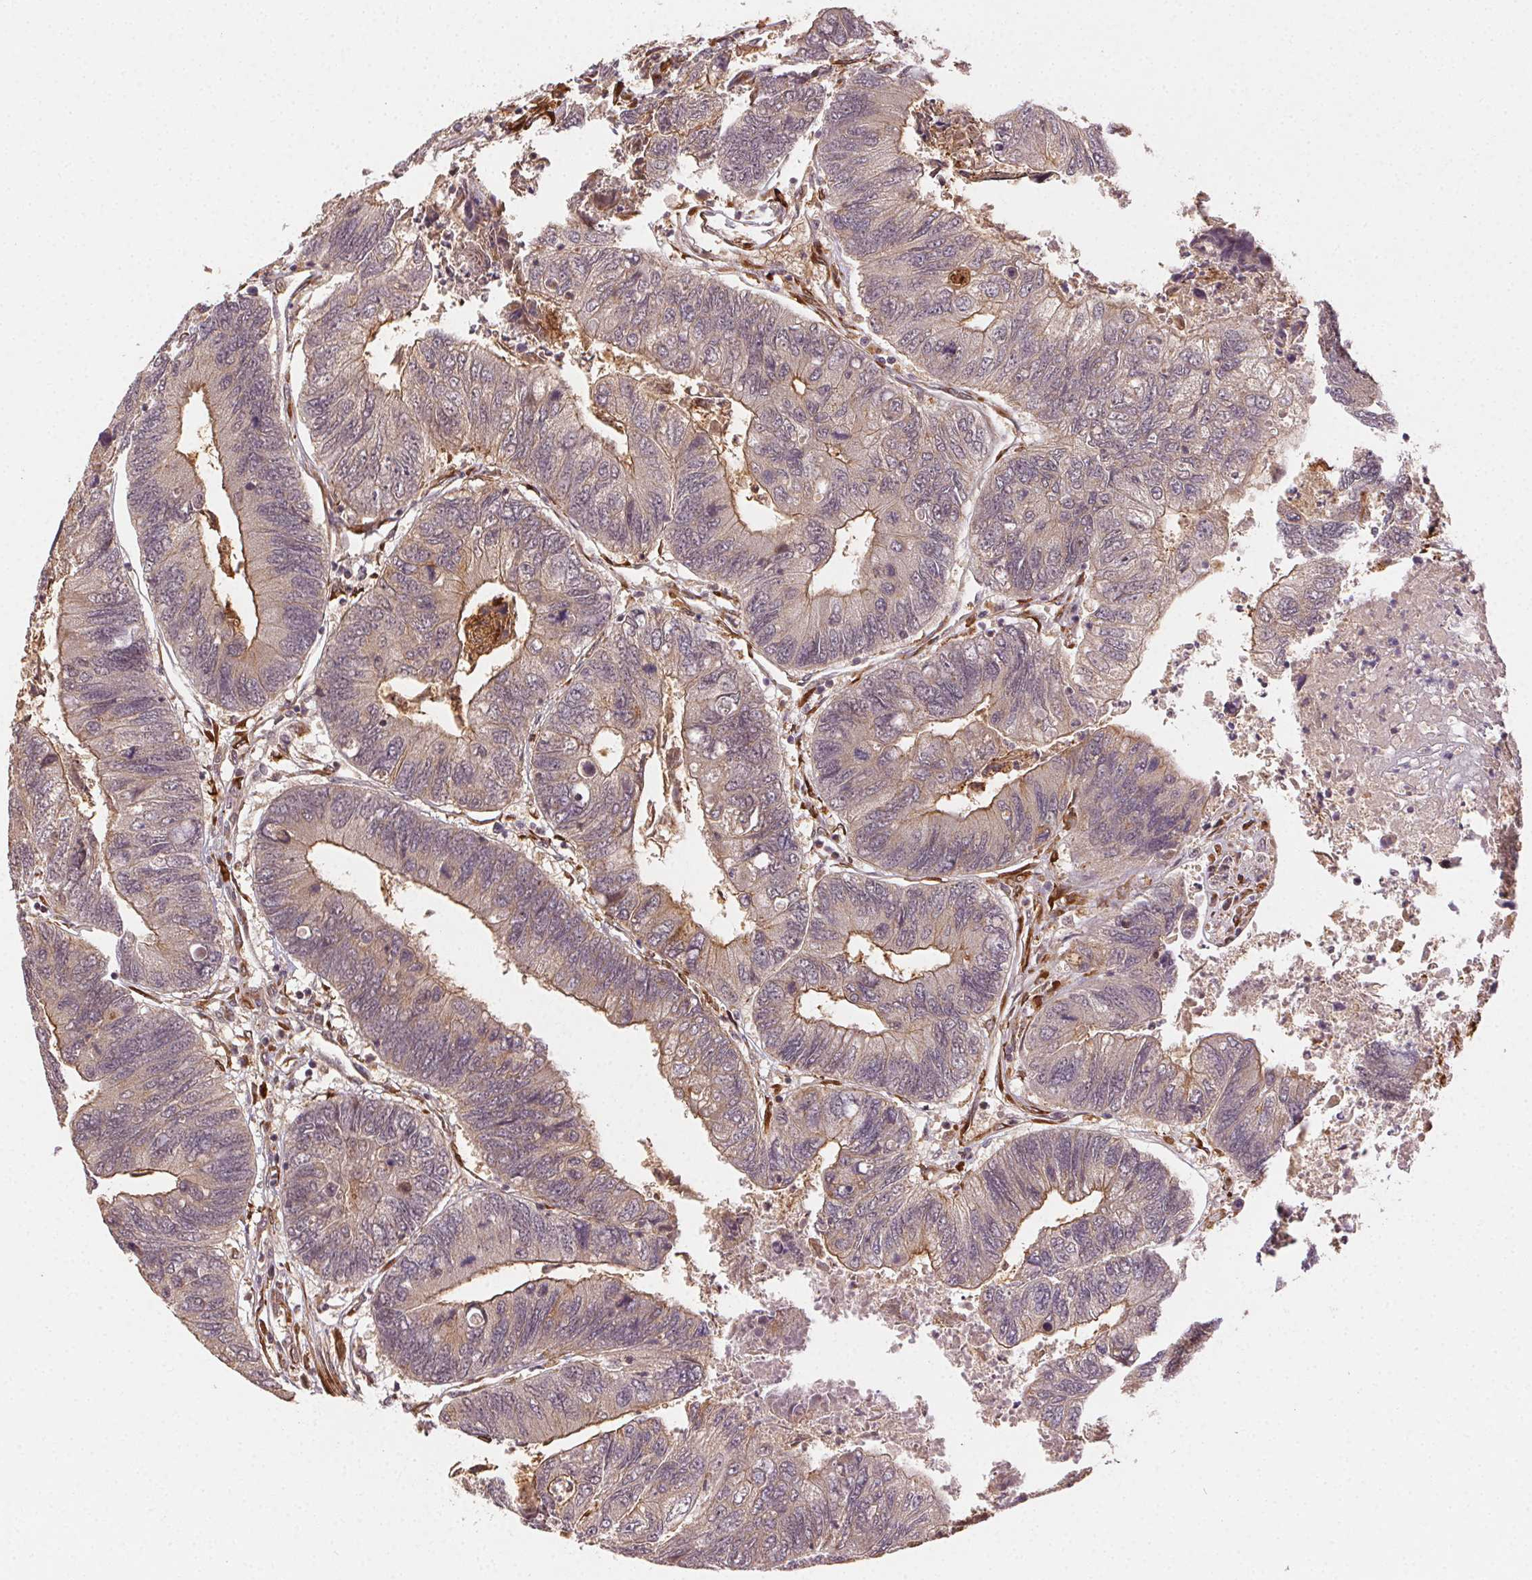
{"staining": {"intensity": "weak", "quantity": ">75%", "location": "cytoplasmic/membranous"}, "tissue": "colorectal cancer", "cell_type": "Tumor cells", "image_type": "cancer", "snomed": [{"axis": "morphology", "description": "Adenocarcinoma, NOS"}, {"axis": "topography", "description": "Colon"}], "caption": "Colorectal adenocarcinoma stained with immunohistochemistry demonstrates weak cytoplasmic/membranous staining in about >75% of tumor cells. The staining was performed using DAB, with brown indicating positive protein expression. Nuclei are stained blue with hematoxylin.", "gene": "KLHL15", "patient": {"sex": "female", "age": 67}}